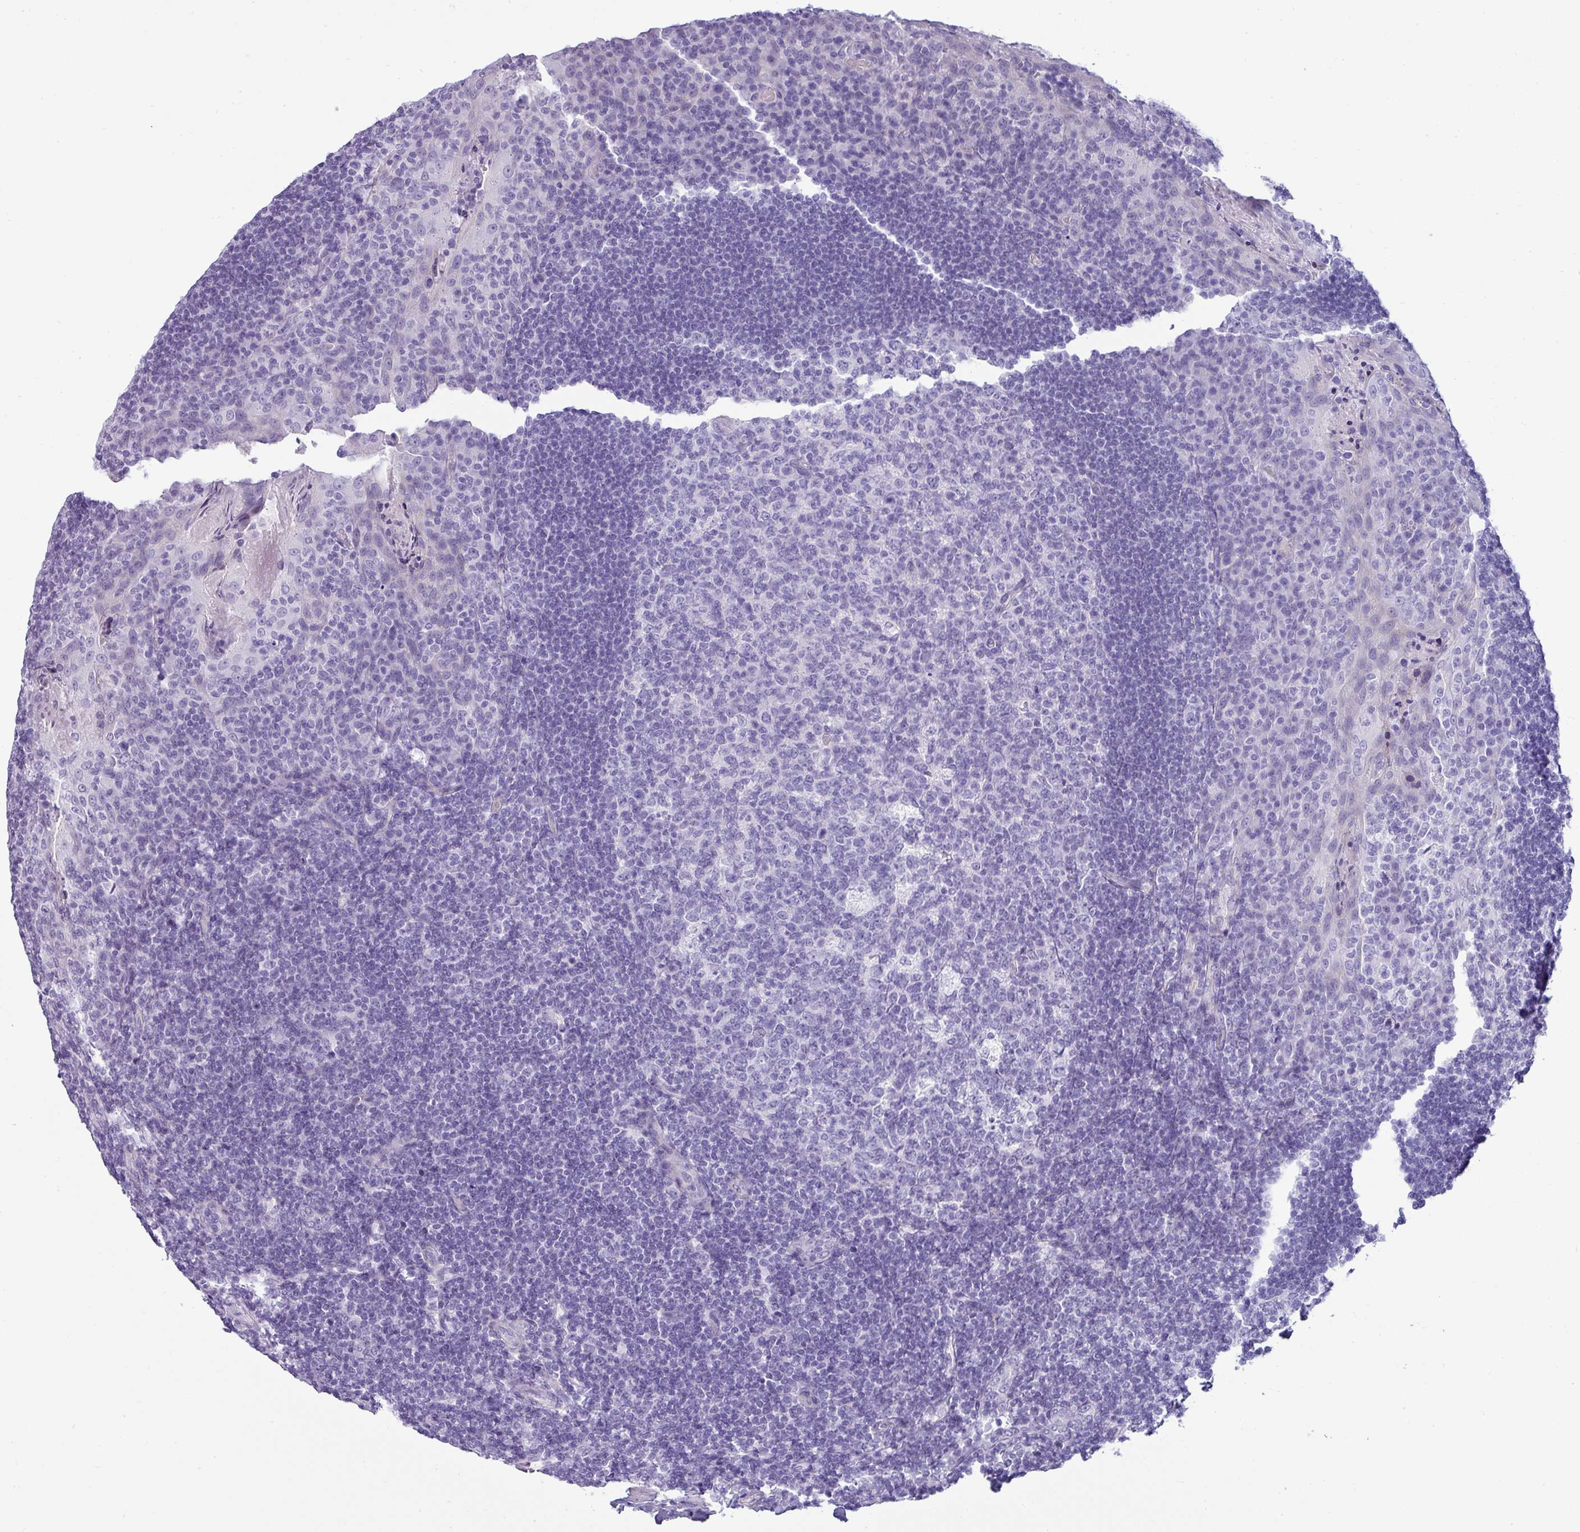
{"staining": {"intensity": "negative", "quantity": "none", "location": "none"}, "tissue": "tonsil", "cell_type": "Germinal center cells", "image_type": "normal", "snomed": [{"axis": "morphology", "description": "Normal tissue, NOS"}, {"axis": "topography", "description": "Tonsil"}], "caption": "A photomicrograph of tonsil stained for a protein displays no brown staining in germinal center cells. The staining was performed using DAB (3,3'-diaminobenzidine) to visualize the protein expression in brown, while the nuclei were stained in blue with hematoxylin (Magnification: 20x).", "gene": "VCX2", "patient": {"sex": "male", "age": 17}}